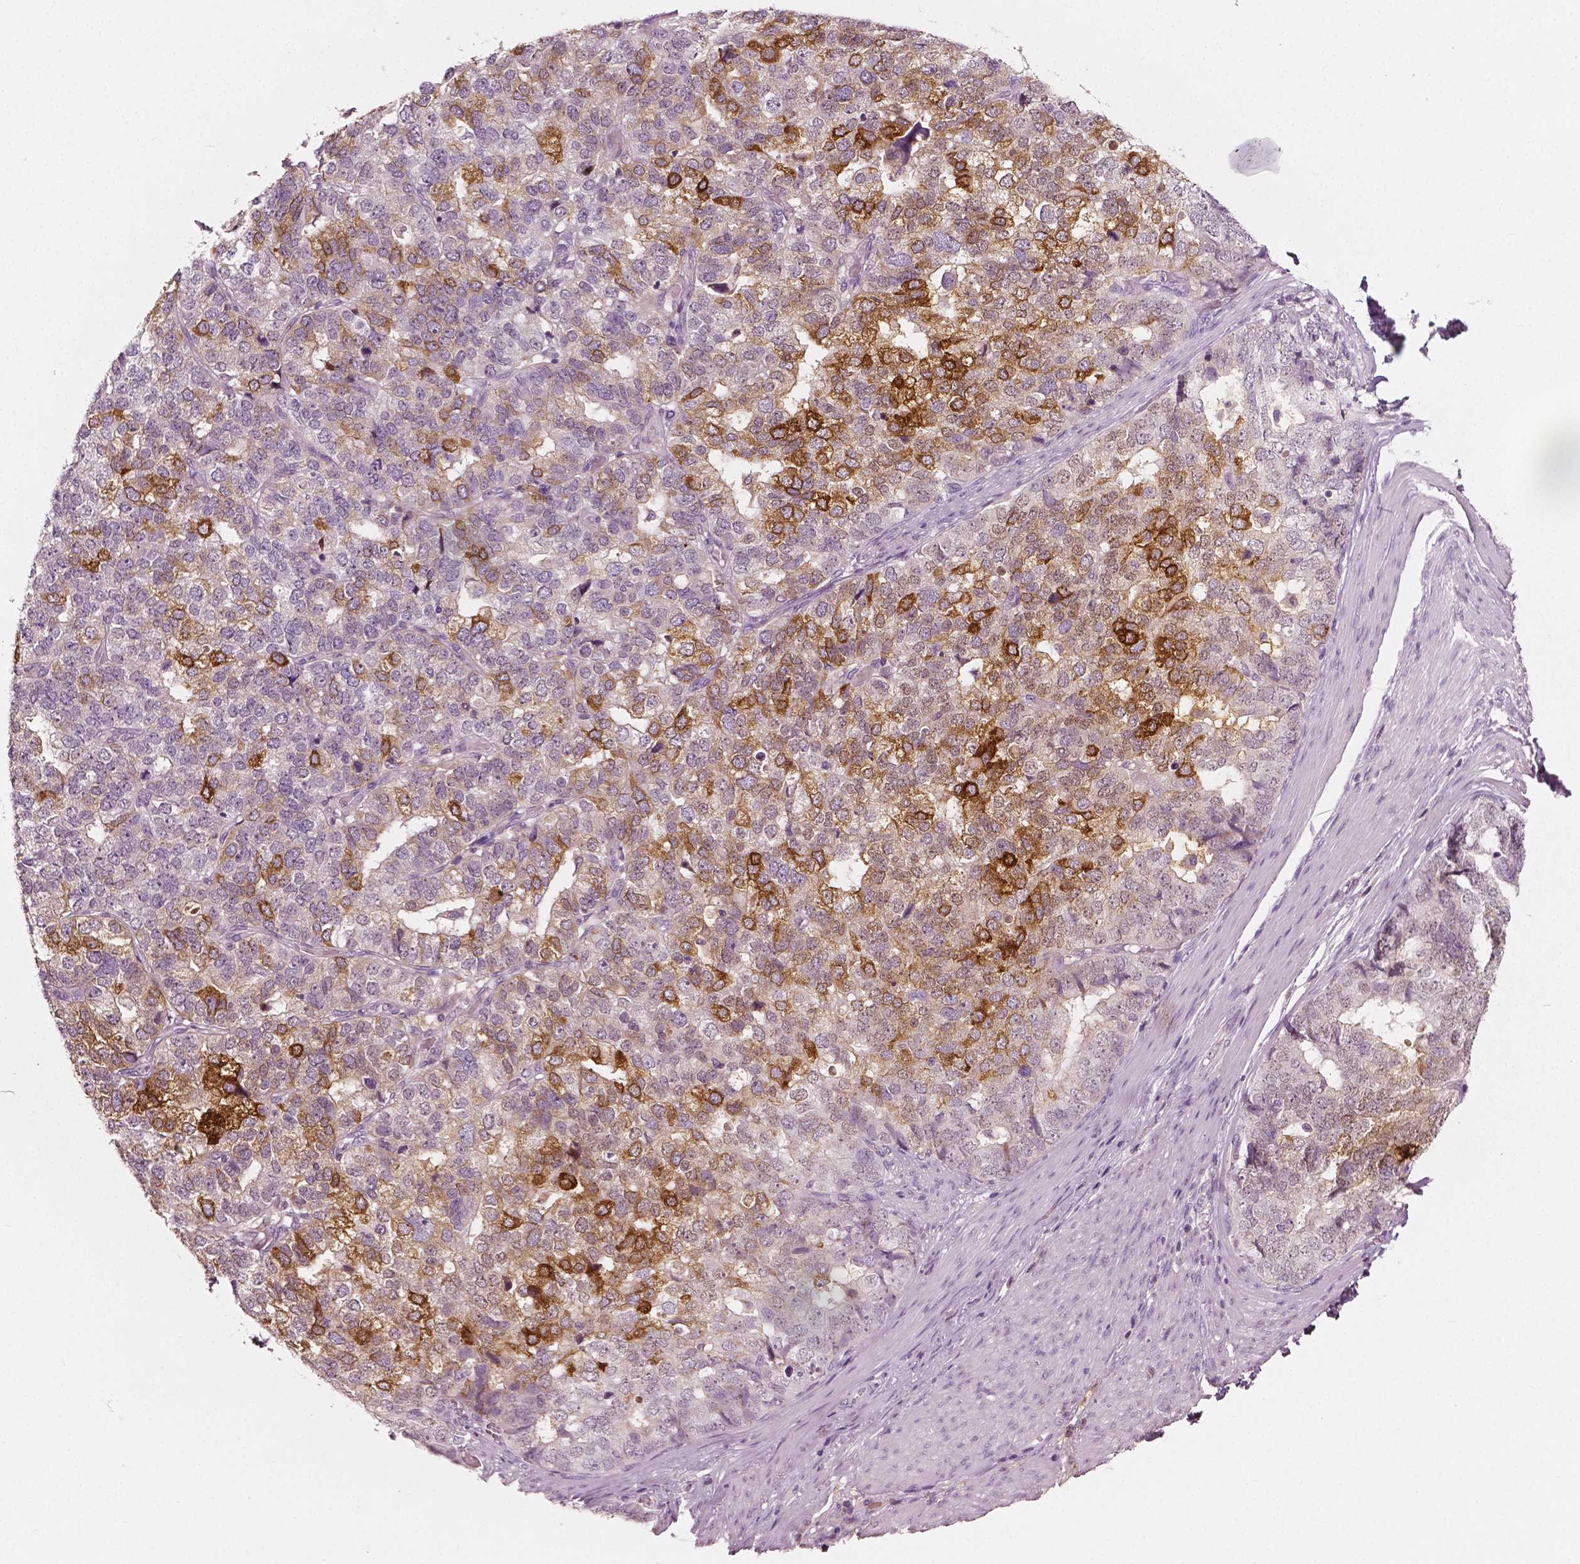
{"staining": {"intensity": "strong", "quantity": "<25%", "location": "cytoplasmic/membranous"}, "tissue": "stomach cancer", "cell_type": "Tumor cells", "image_type": "cancer", "snomed": [{"axis": "morphology", "description": "Adenocarcinoma, NOS"}, {"axis": "topography", "description": "Stomach"}], "caption": "Protein staining of stomach adenocarcinoma tissue shows strong cytoplasmic/membranous expression in about <25% of tumor cells.", "gene": "APOA4", "patient": {"sex": "male", "age": 69}}